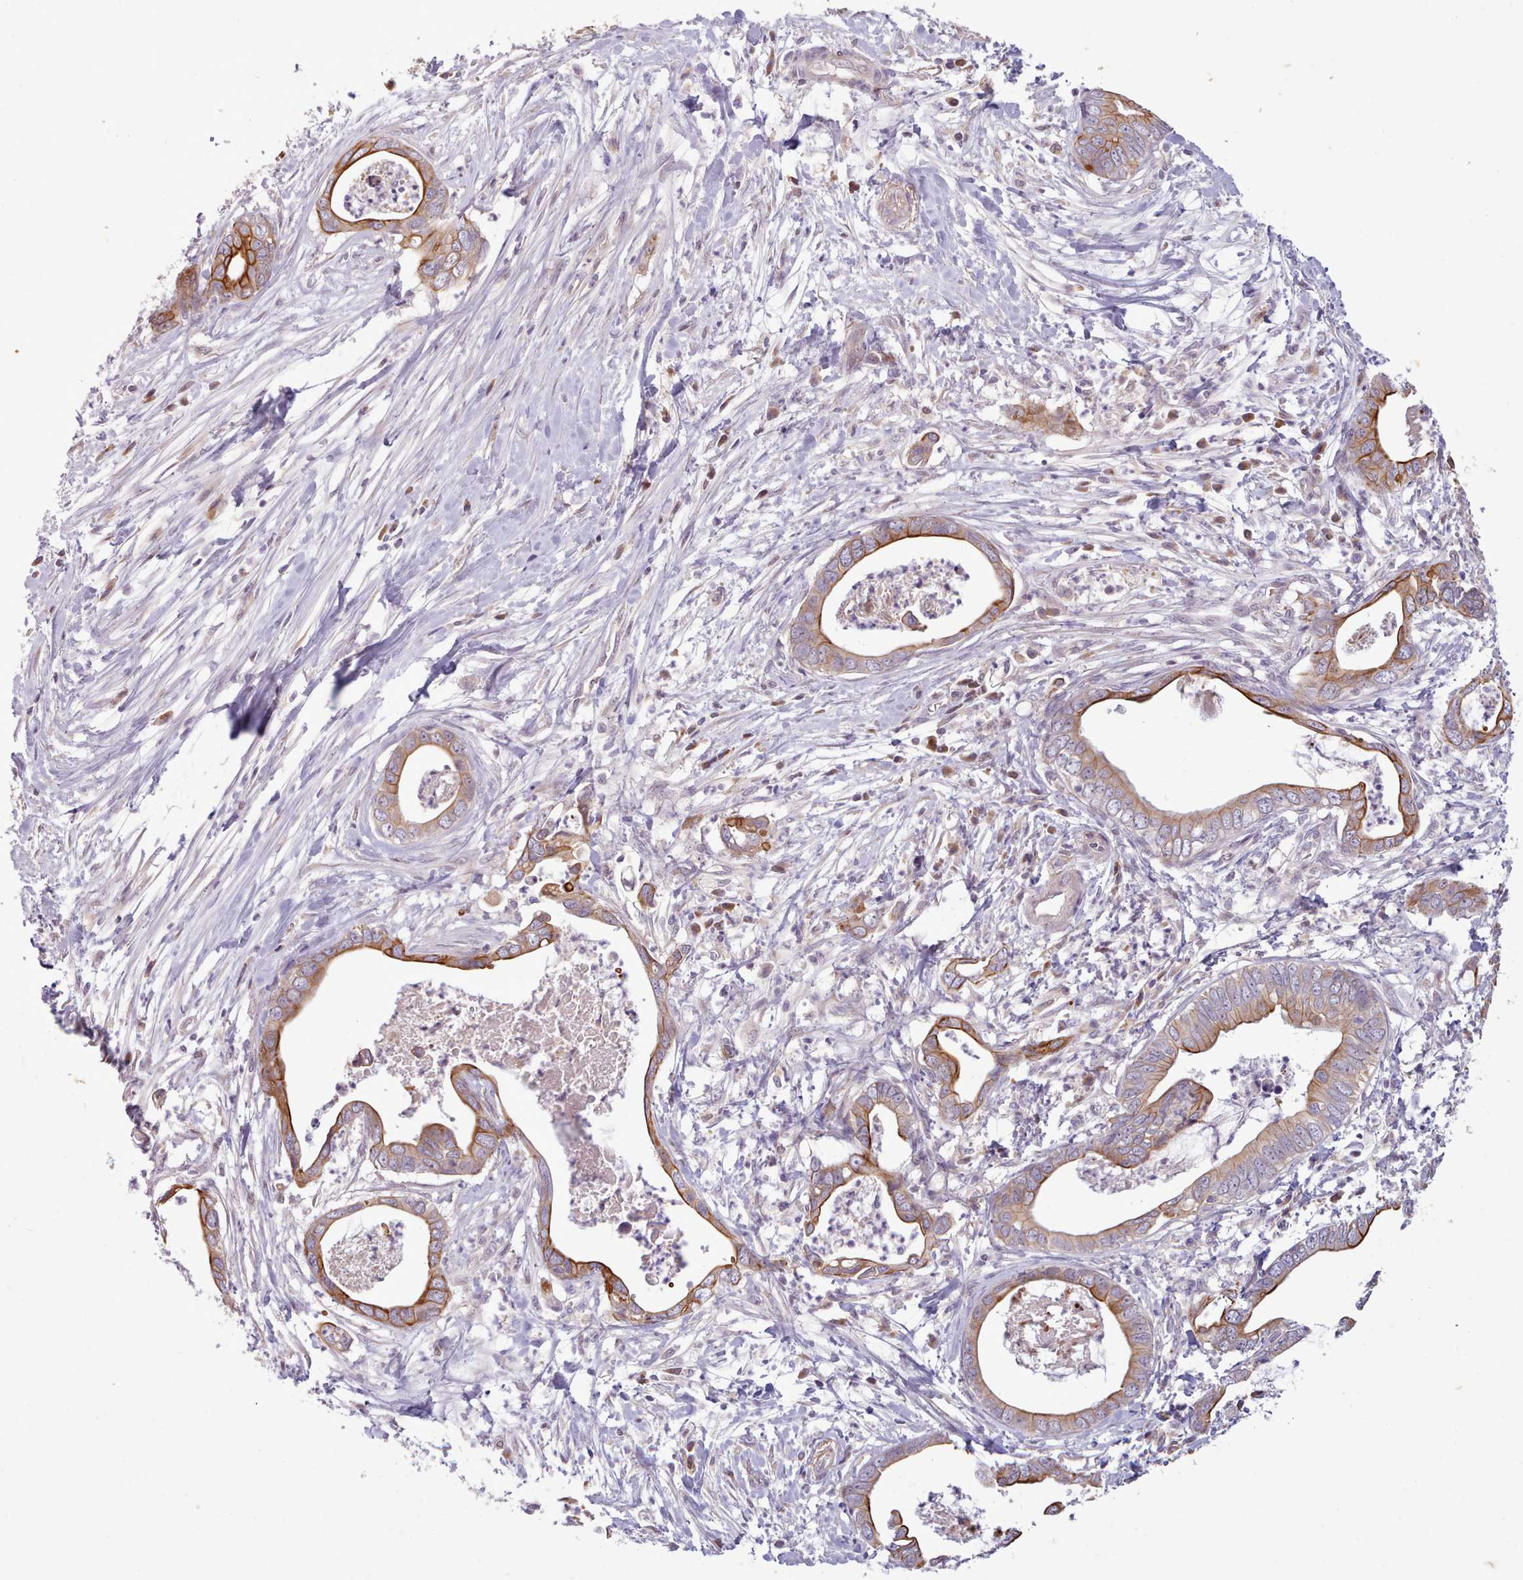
{"staining": {"intensity": "moderate", "quantity": ">75%", "location": "cytoplasmic/membranous"}, "tissue": "pancreatic cancer", "cell_type": "Tumor cells", "image_type": "cancer", "snomed": [{"axis": "morphology", "description": "Adenocarcinoma, NOS"}, {"axis": "topography", "description": "Pancreas"}], "caption": "Immunohistochemical staining of human pancreatic cancer shows moderate cytoplasmic/membranous protein expression in about >75% of tumor cells. Nuclei are stained in blue.", "gene": "NMRK1", "patient": {"sex": "male", "age": 75}}